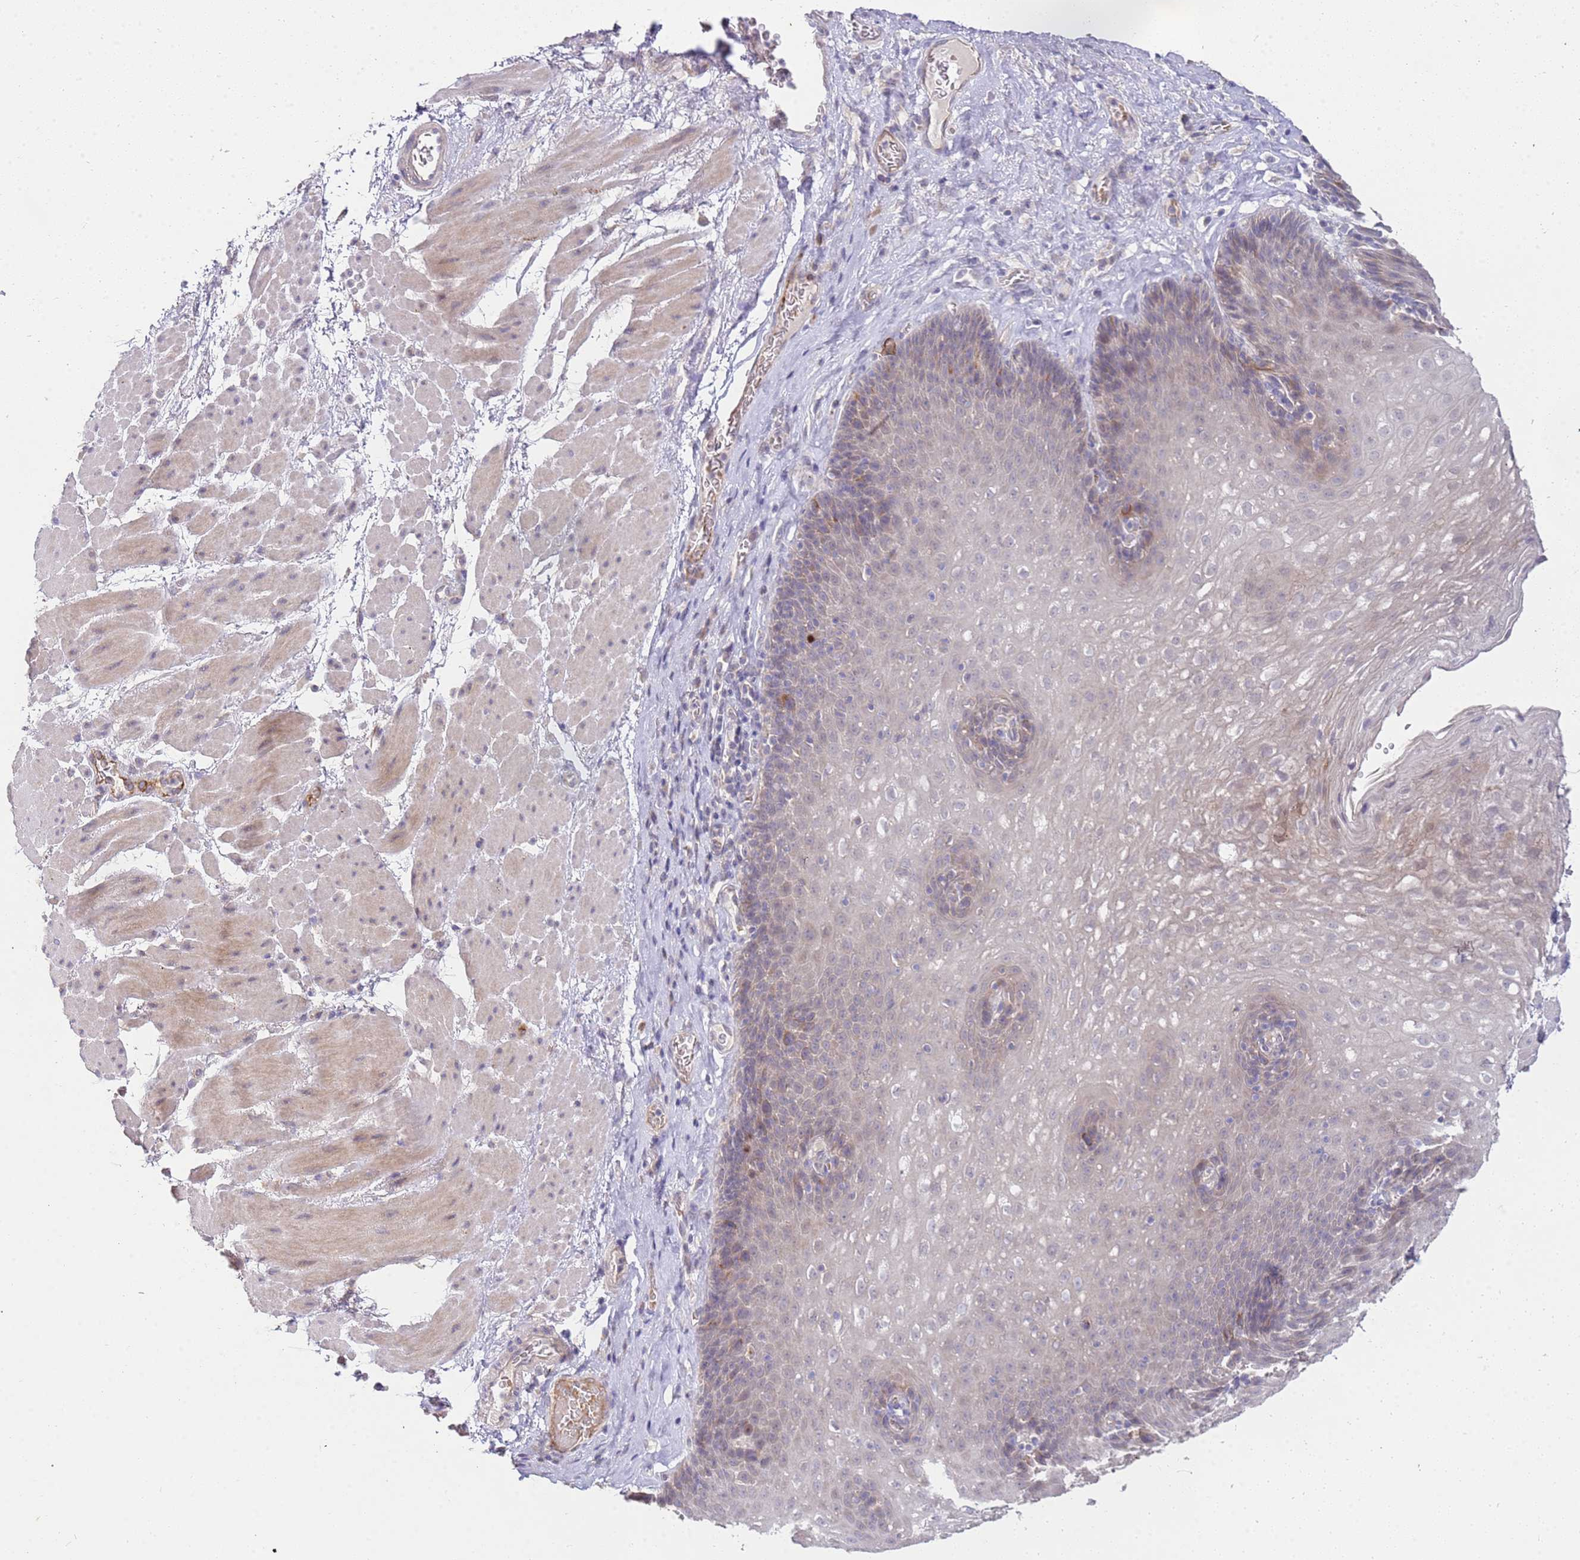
{"staining": {"intensity": "weak", "quantity": "<25%", "location": "cytoplasmic/membranous"}, "tissue": "esophagus", "cell_type": "Squamous epithelial cells", "image_type": "normal", "snomed": [{"axis": "morphology", "description": "Normal tissue, NOS"}, {"axis": "topography", "description": "Esophagus"}], "caption": "Immunohistochemistry of unremarkable esophagus exhibits no staining in squamous epithelial cells. Nuclei are stained in blue.", "gene": "NMUR2", "patient": {"sex": "female", "age": 66}}